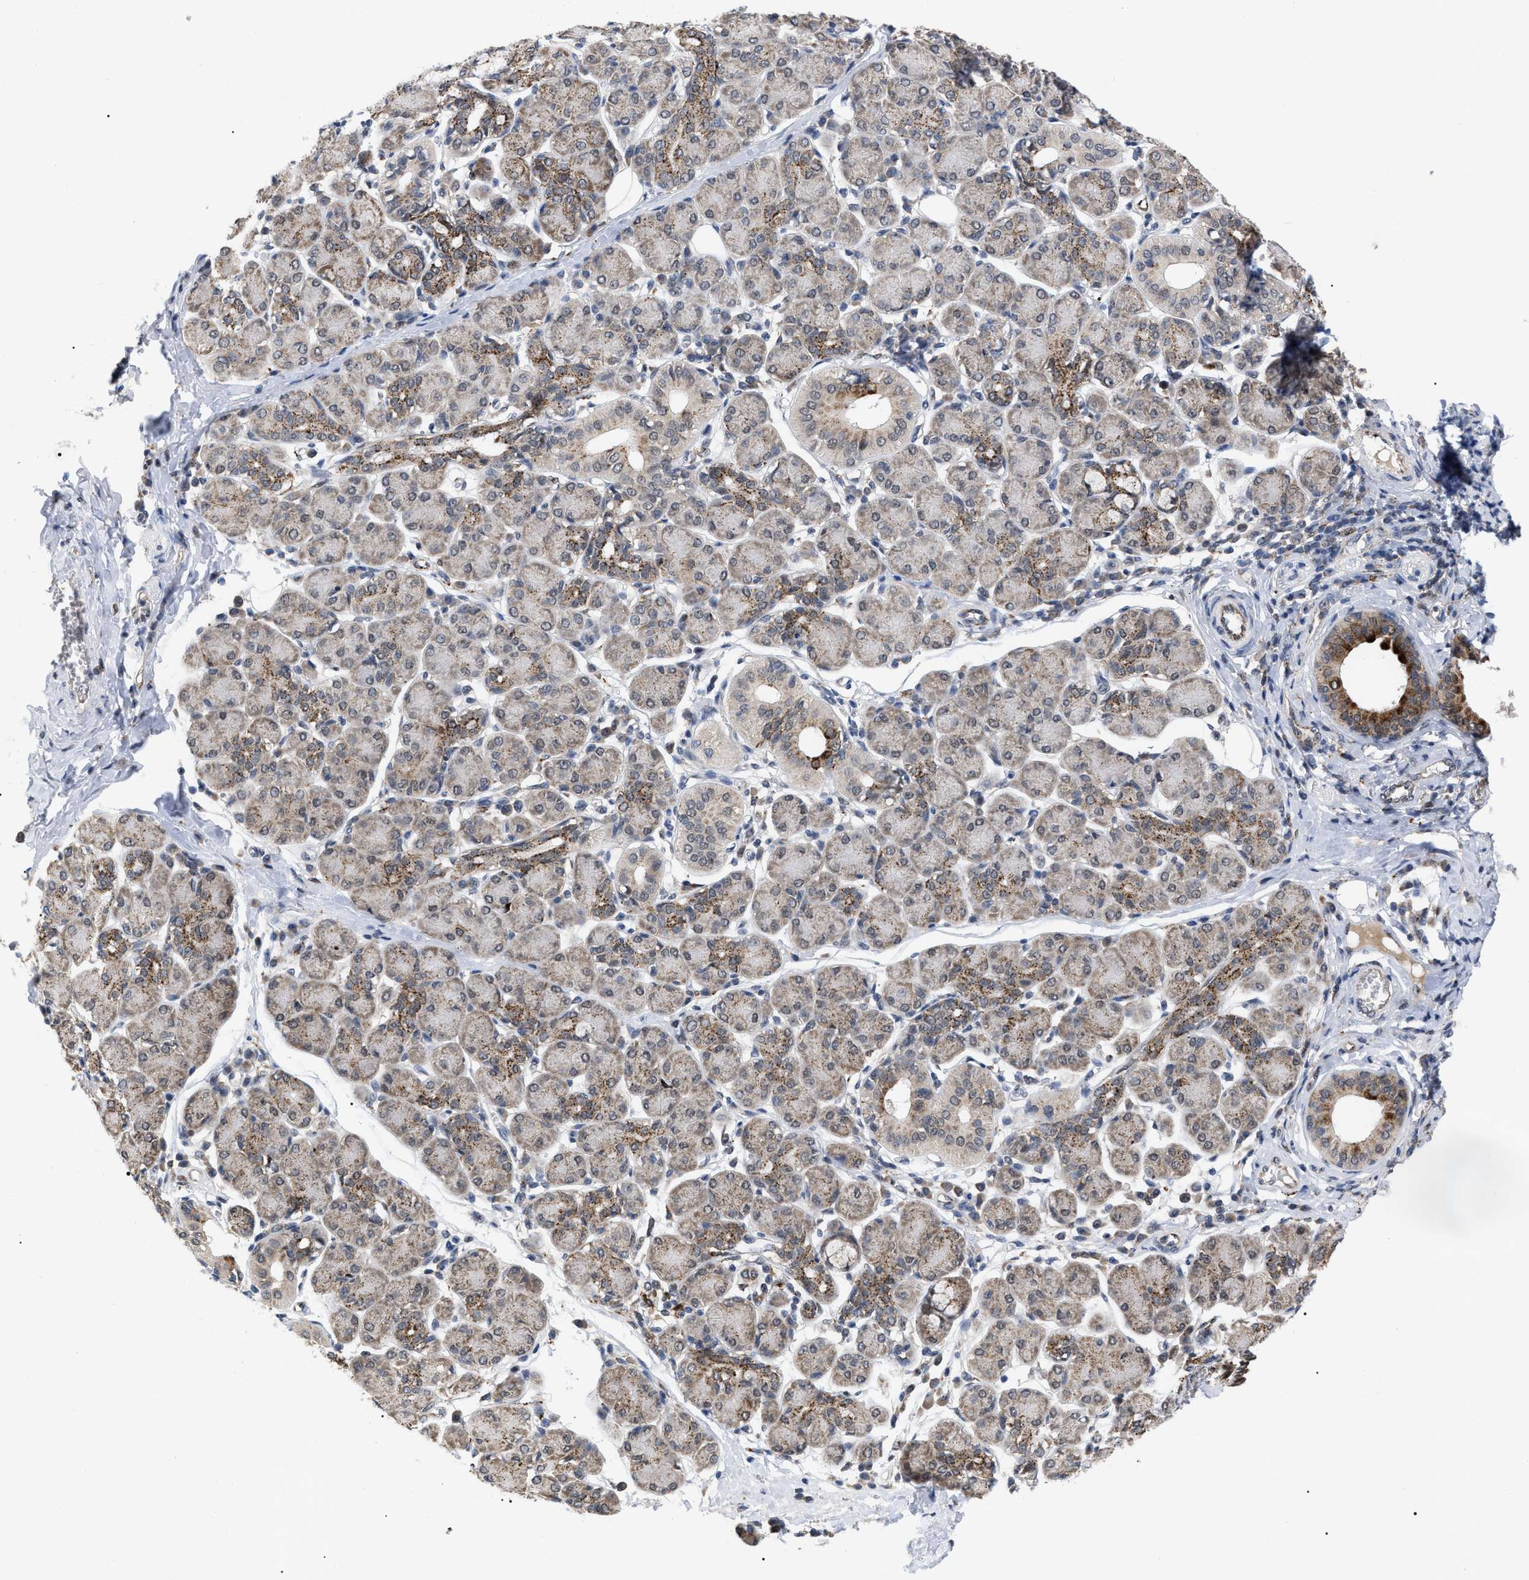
{"staining": {"intensity": "moderate", "quantity": "25%-75%", "location": "cytoplasmic/membranous"}, "tissue": "salivary gland", "cell_type": "Glandular cells", "image_type": "normal", "snomed": [{"axis": "morphology", "description": "Normal tissue, NOS"}, {"axis": "morphology", "description": "Inflammation, NOS"}, {"axis": "topography", "description": "Lymph node"}, {"axis": "topography", "description": "Salivary gland"}], "caption": "The immunohistochemical stain highlights moderate cytoplasmic/membranous expression in glandular cells of unremarkable salivary gland.", "gene": "UPF1", "patient": {"sex": "male", "age": 3}}